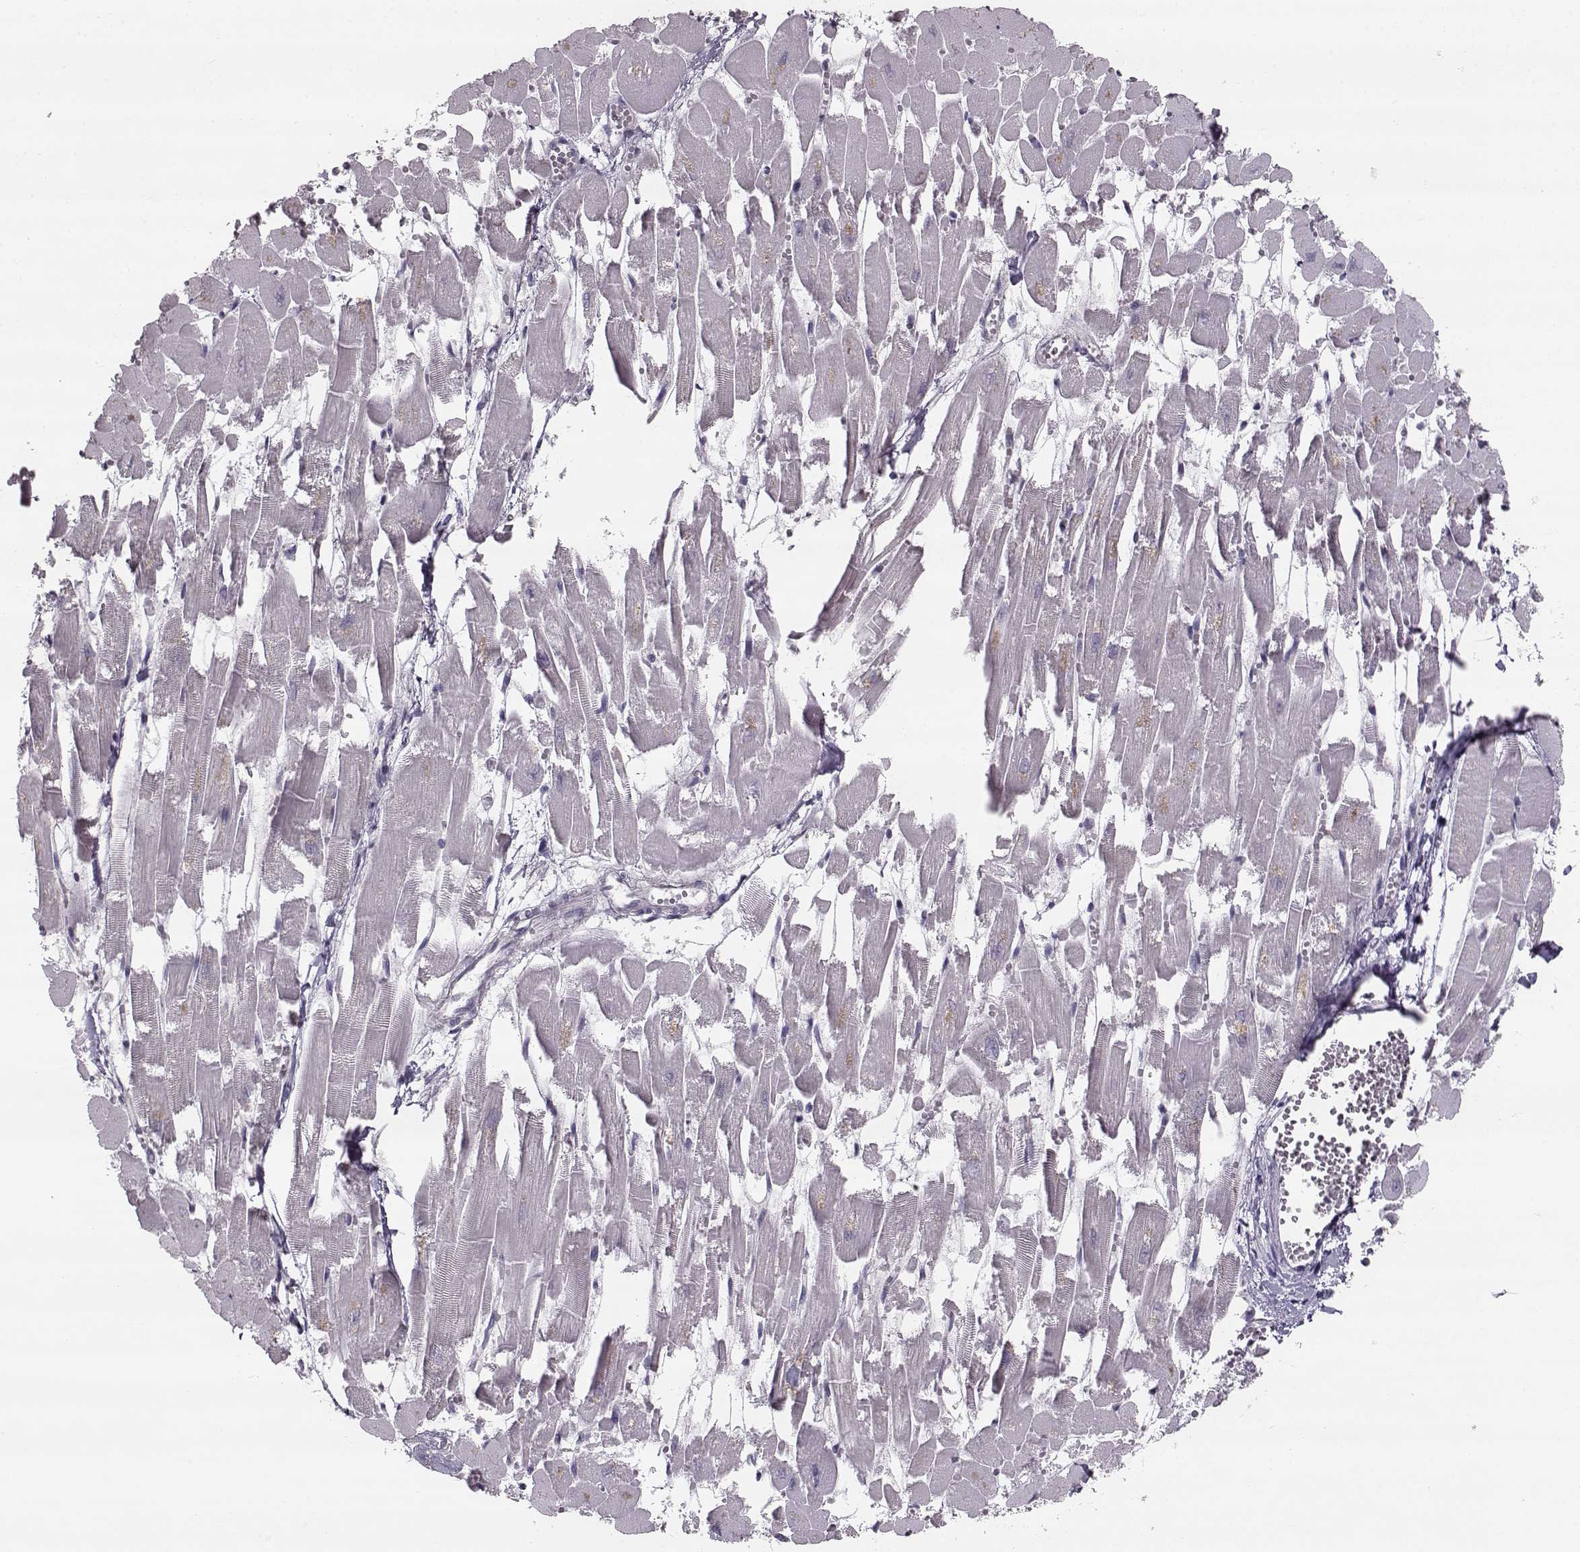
{"staining": {"intensity": "negative", "quantity": "none", "location": "none"}, "tissue": "heart muscle", "cell_type": "Cardiomyocytes", "image_type": "normal", "snomed": [{"axis": "morphology", "description": "Normal tissue, NOS"}, {"axis": "topography", "description": "Heart"}], "caption": "High power microscopy image of an immunohistochemistry (IHC) image of unremarkable heart muscle, revealing no significant positivity in cardiomyocytes.", "gene": "MAP6D1", "patient": {"sex": "female", "age": 52}}